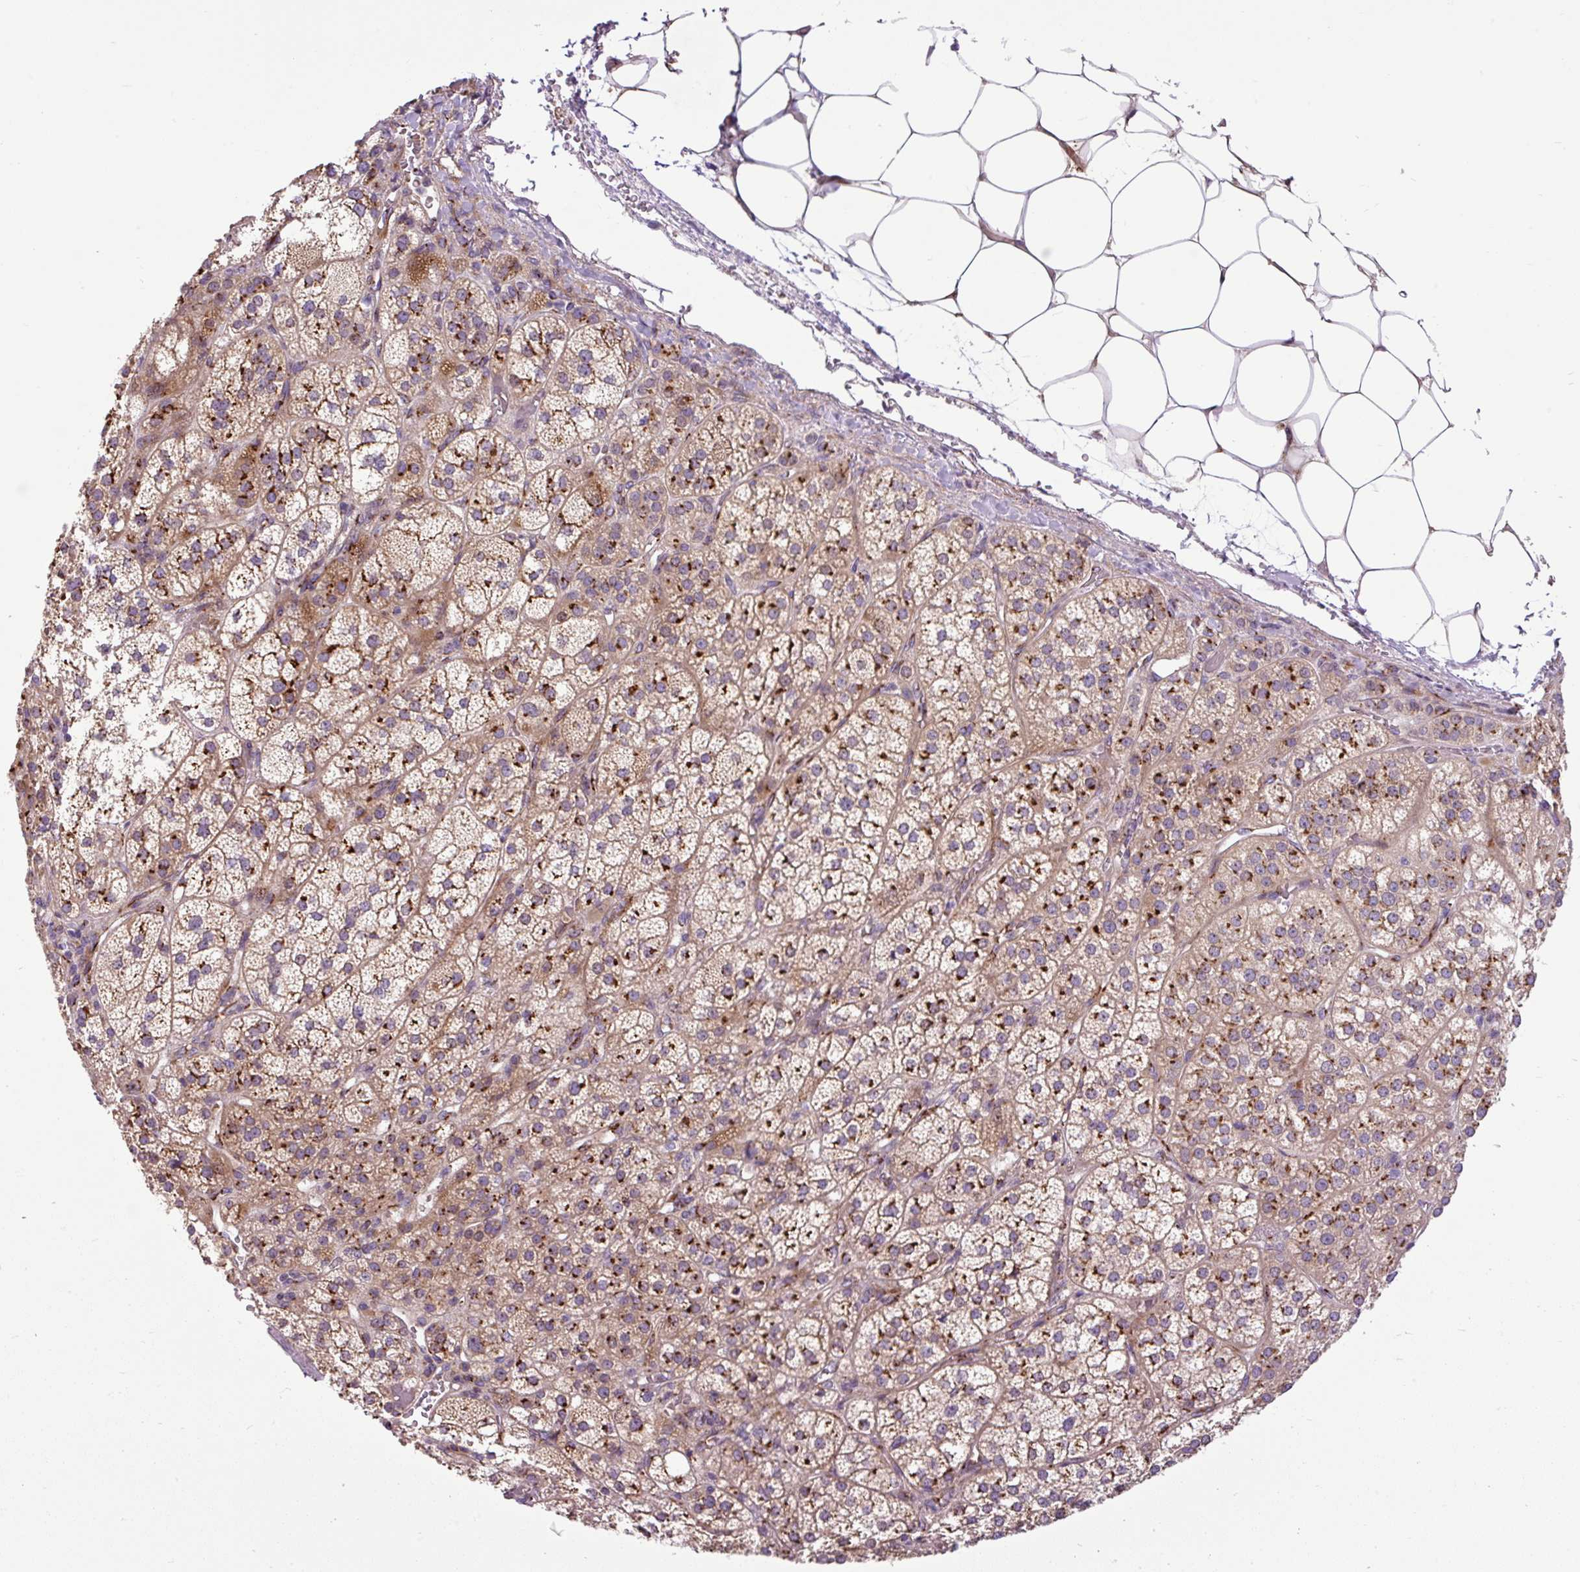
{"staining": {"intensity": "strong", "quantity": "25%-75%", "location": "cytoplasmic/membranous"}, "tissue": "adrenal gland", "cell_type": "Glandular cells", "image_type": "normal", "snomed": [{"axis": "morphology", "description": "Normal tissue, NOS"}, {"axis": "topography", "description": "Adrenal gland"}], "caption": "Unremarkable adrenal gland was stained to show a protein in brown. There is high levels of strong cytoplasmic/membranous staining in approximately 25%-75% of glandular cells.", "gene": "MSMP", "patient": {"sex": "female", "age": 60}}